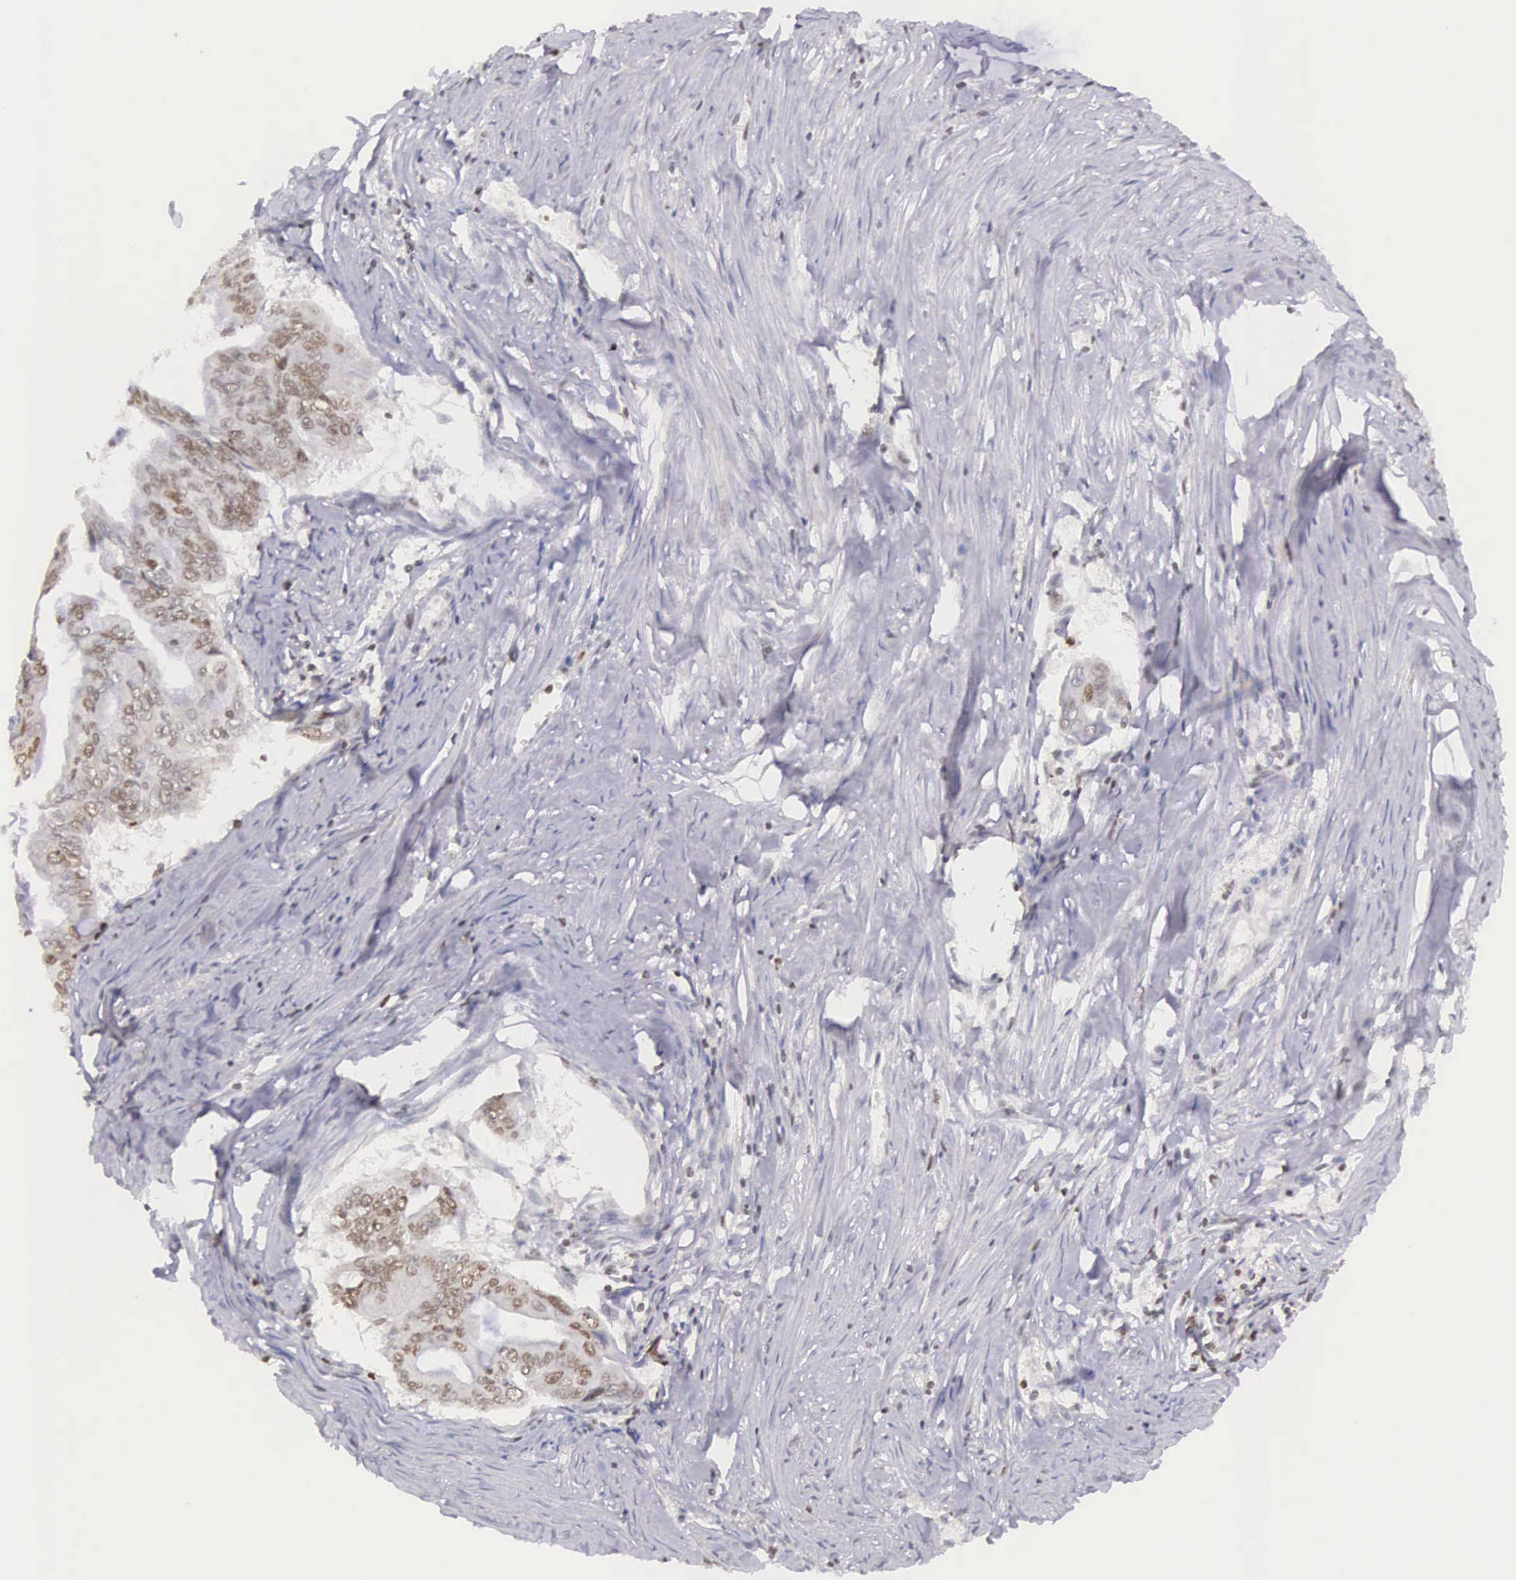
{"staining": {"intensity": "weak", "quantity": "25%-75%", "location": "nuclear"}, "tissue": "stomach cancer", "cell_type": "Tumor cells", "image_type": "cancer", "snomed": [{"axis": "morphology", "description": "Adenocarcinoma, NOS"}, {"axis": "topography", "description": "Stomach, upper"}], "caption": "Tumor cells display low levels of weak nuclear positivity in approximately 25%-75% of cells in stomach cancer.", "gene": "VRK1", "patient": {"sex": "male", "age": 80}}